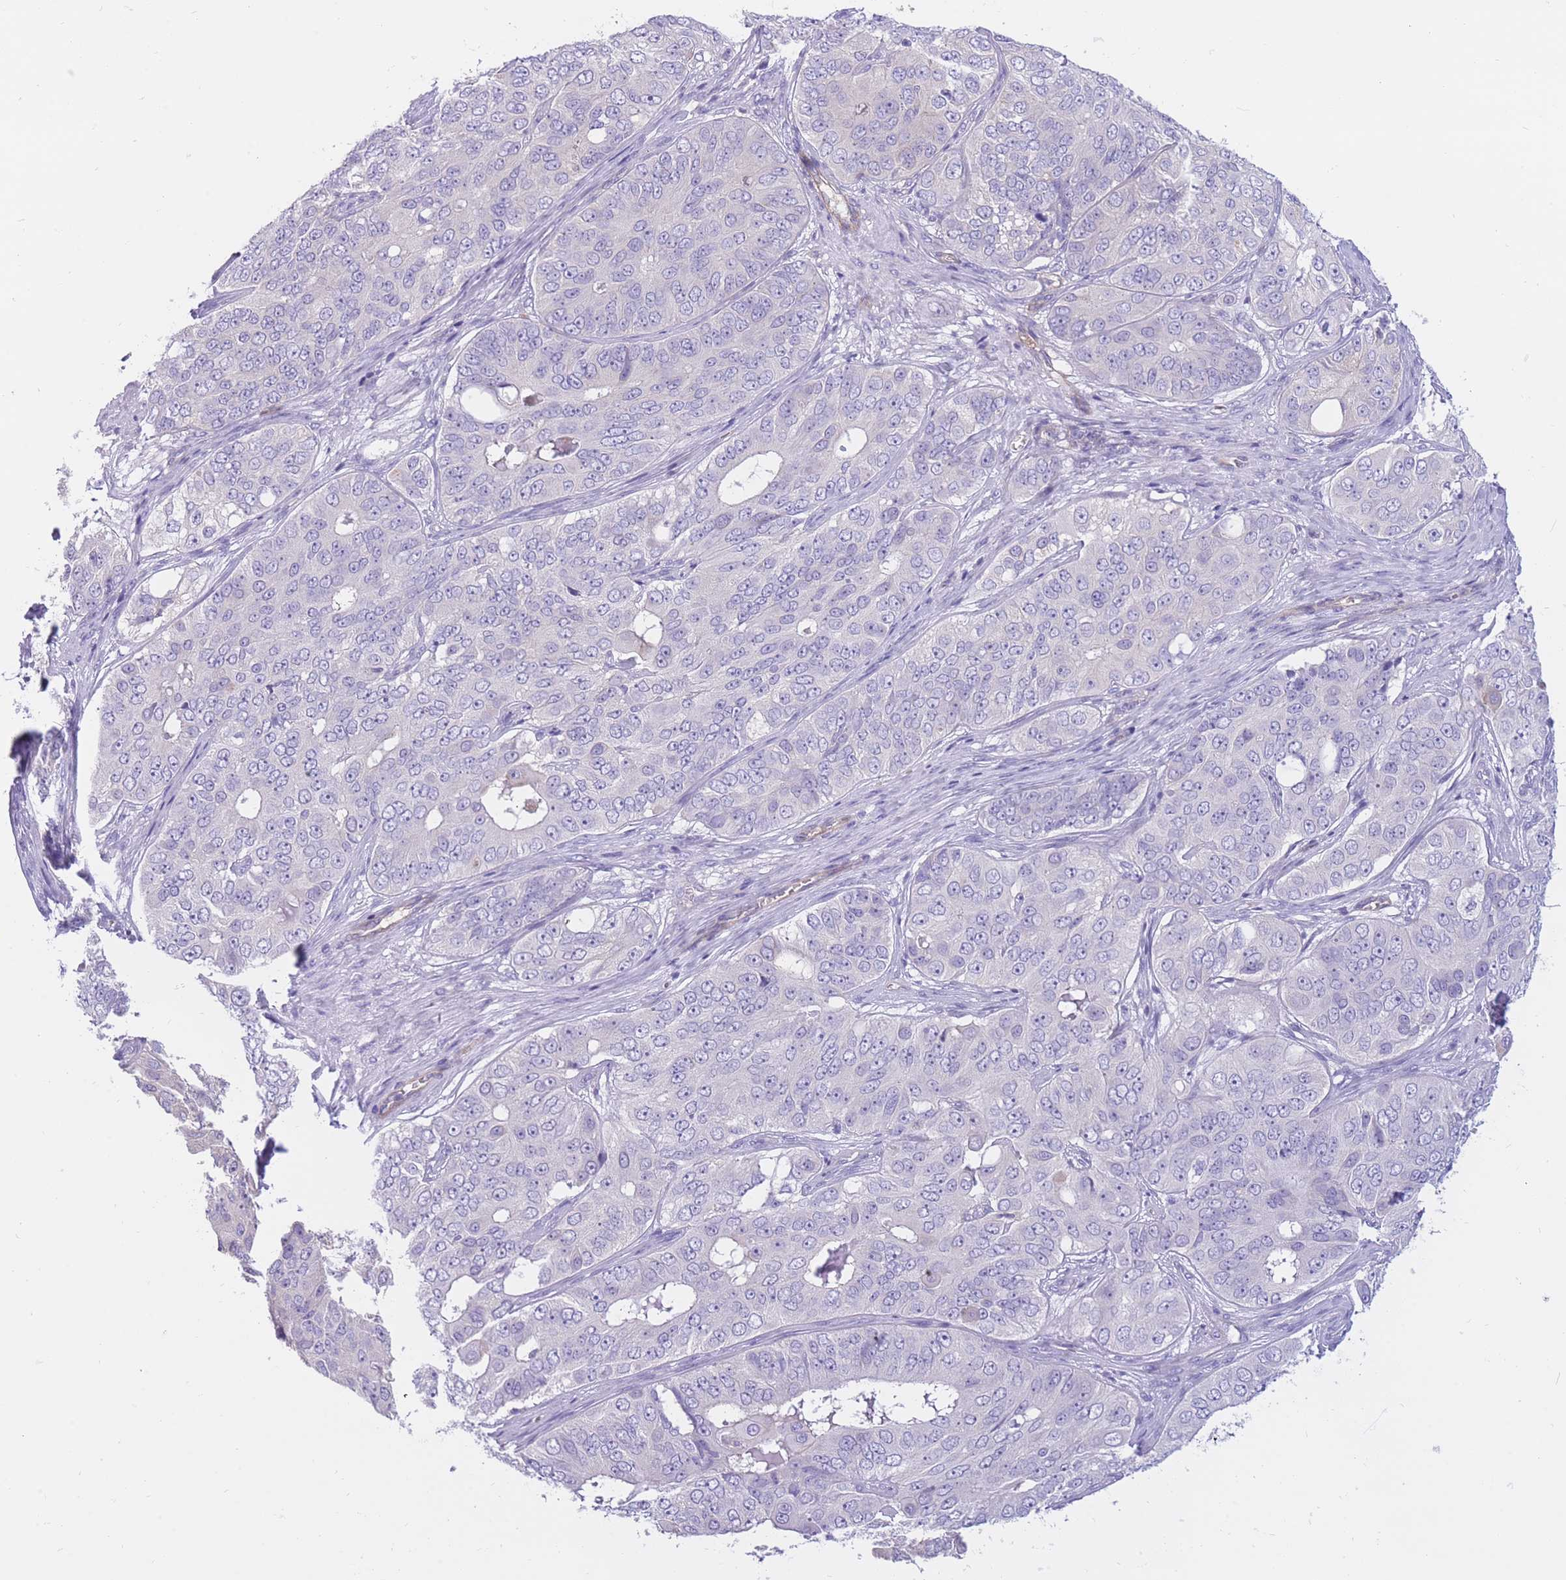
{"staining": {"intensity": "negative", "quantity": "none", "location": "none"}, "tissue": "ovarian cancer", "cell_type": "Tumor cells", "image_type": "cancer", "snomed": [{"axis": "morphology", "description": "Carcinoma, endometroid"}, {"axis": "topography", "description": "Ovary"}], "caption": "There is no significant staining in tumor cells of endometroid carcinoma (ovarian).", "gene": "SULT1A1", "patient": {"sex": "female", "age": 51}}